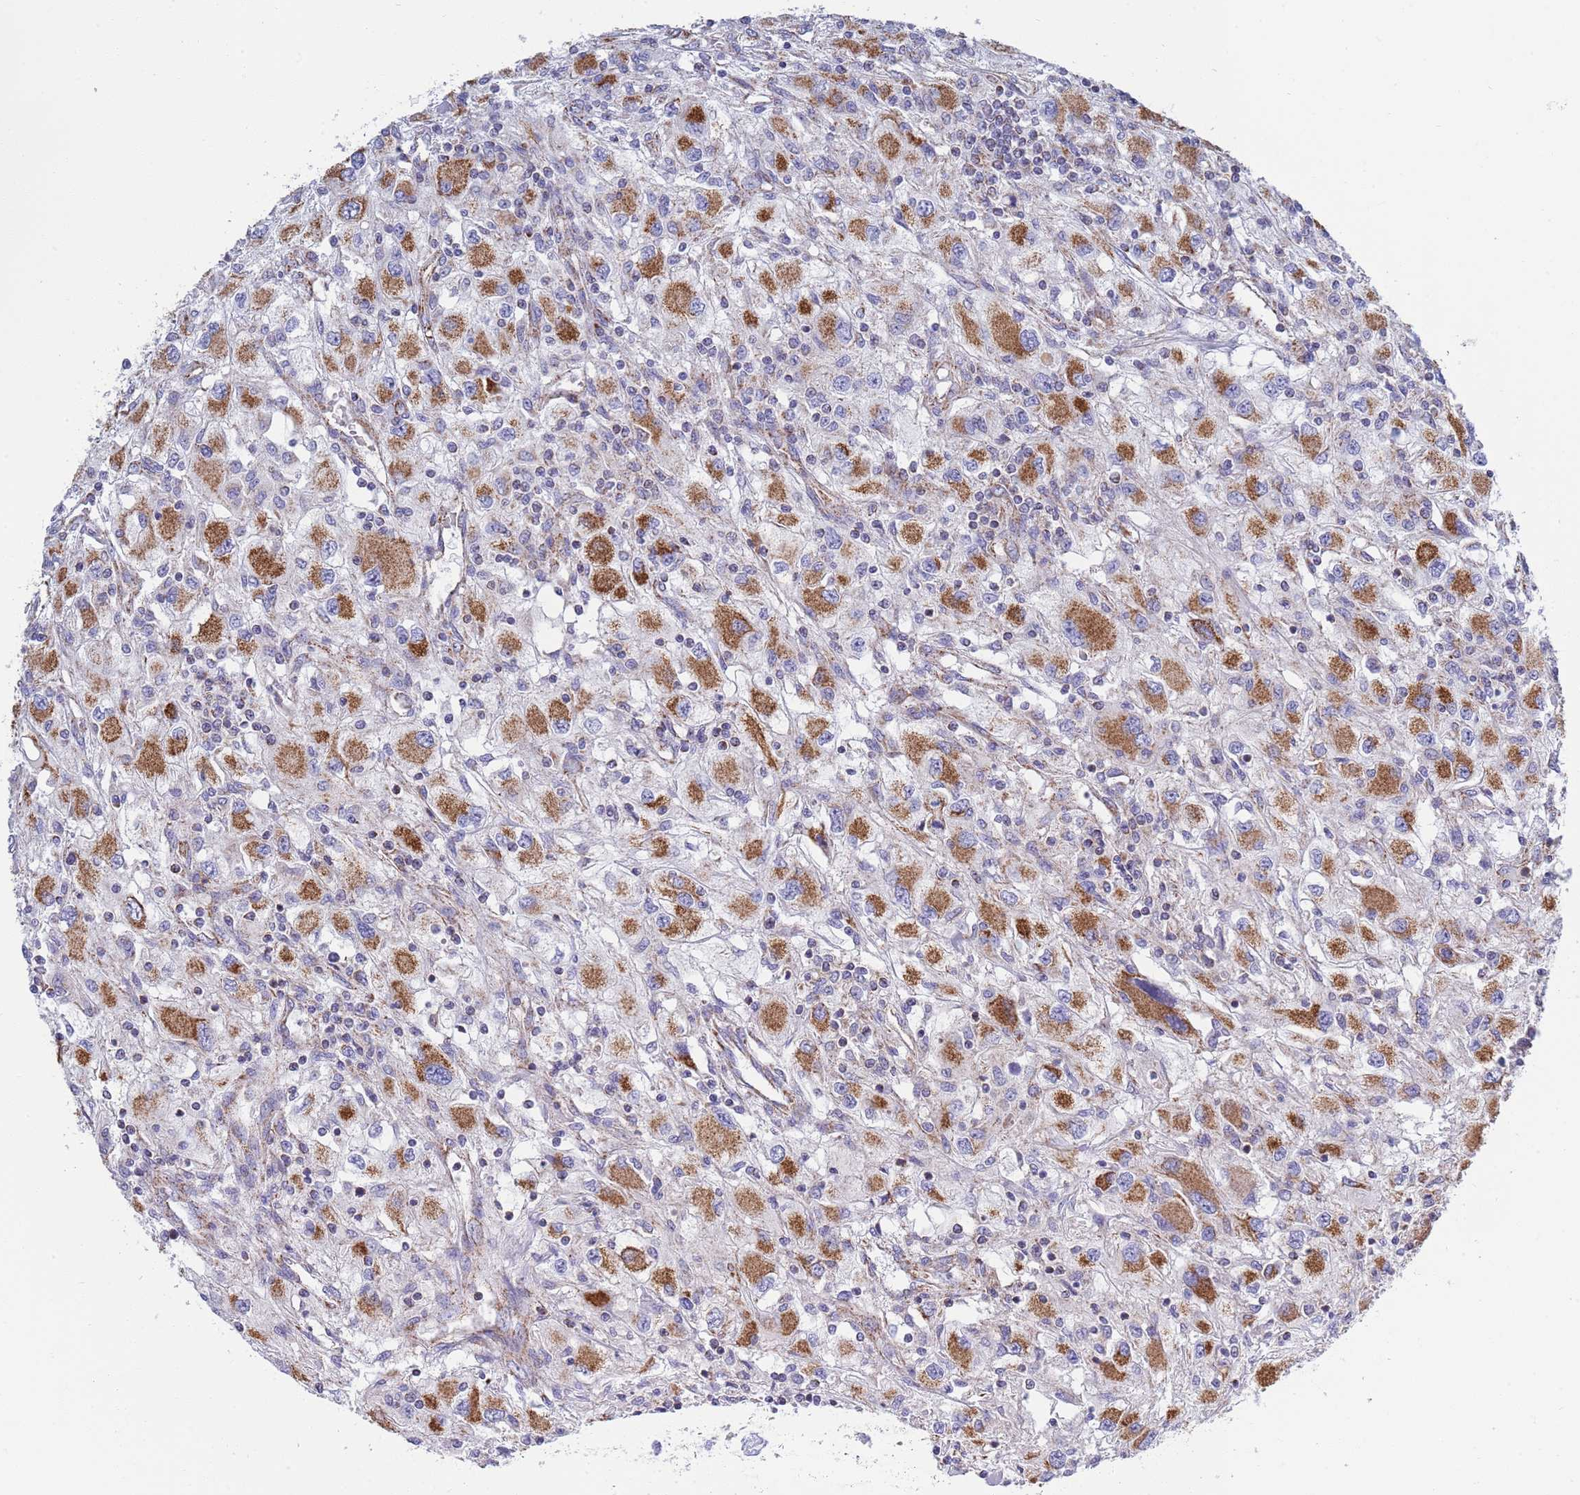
{"staining": {"intensity": "strong", "quantity": "25%-75%", "location": "cytoplasmic/membranous"}, "tissue": "renal cancer", "cell_type": "Tumor cells", "image_type": "cancer", "snomed": [{"axis": "morphology", "description": "Adenocarcinoma, NOS"}, {"axis": "topography", "description": "Kidney"}], "caption": "DAB (3,3'-diaminobenzidine) immunohistochemical staining of renal cancer shows strong cytoplasmic/membranous protein expression in approximately 25%-75% of tumor cells.", "gene": "EMC8", "patient": {"sex": "female", "age": 67}}